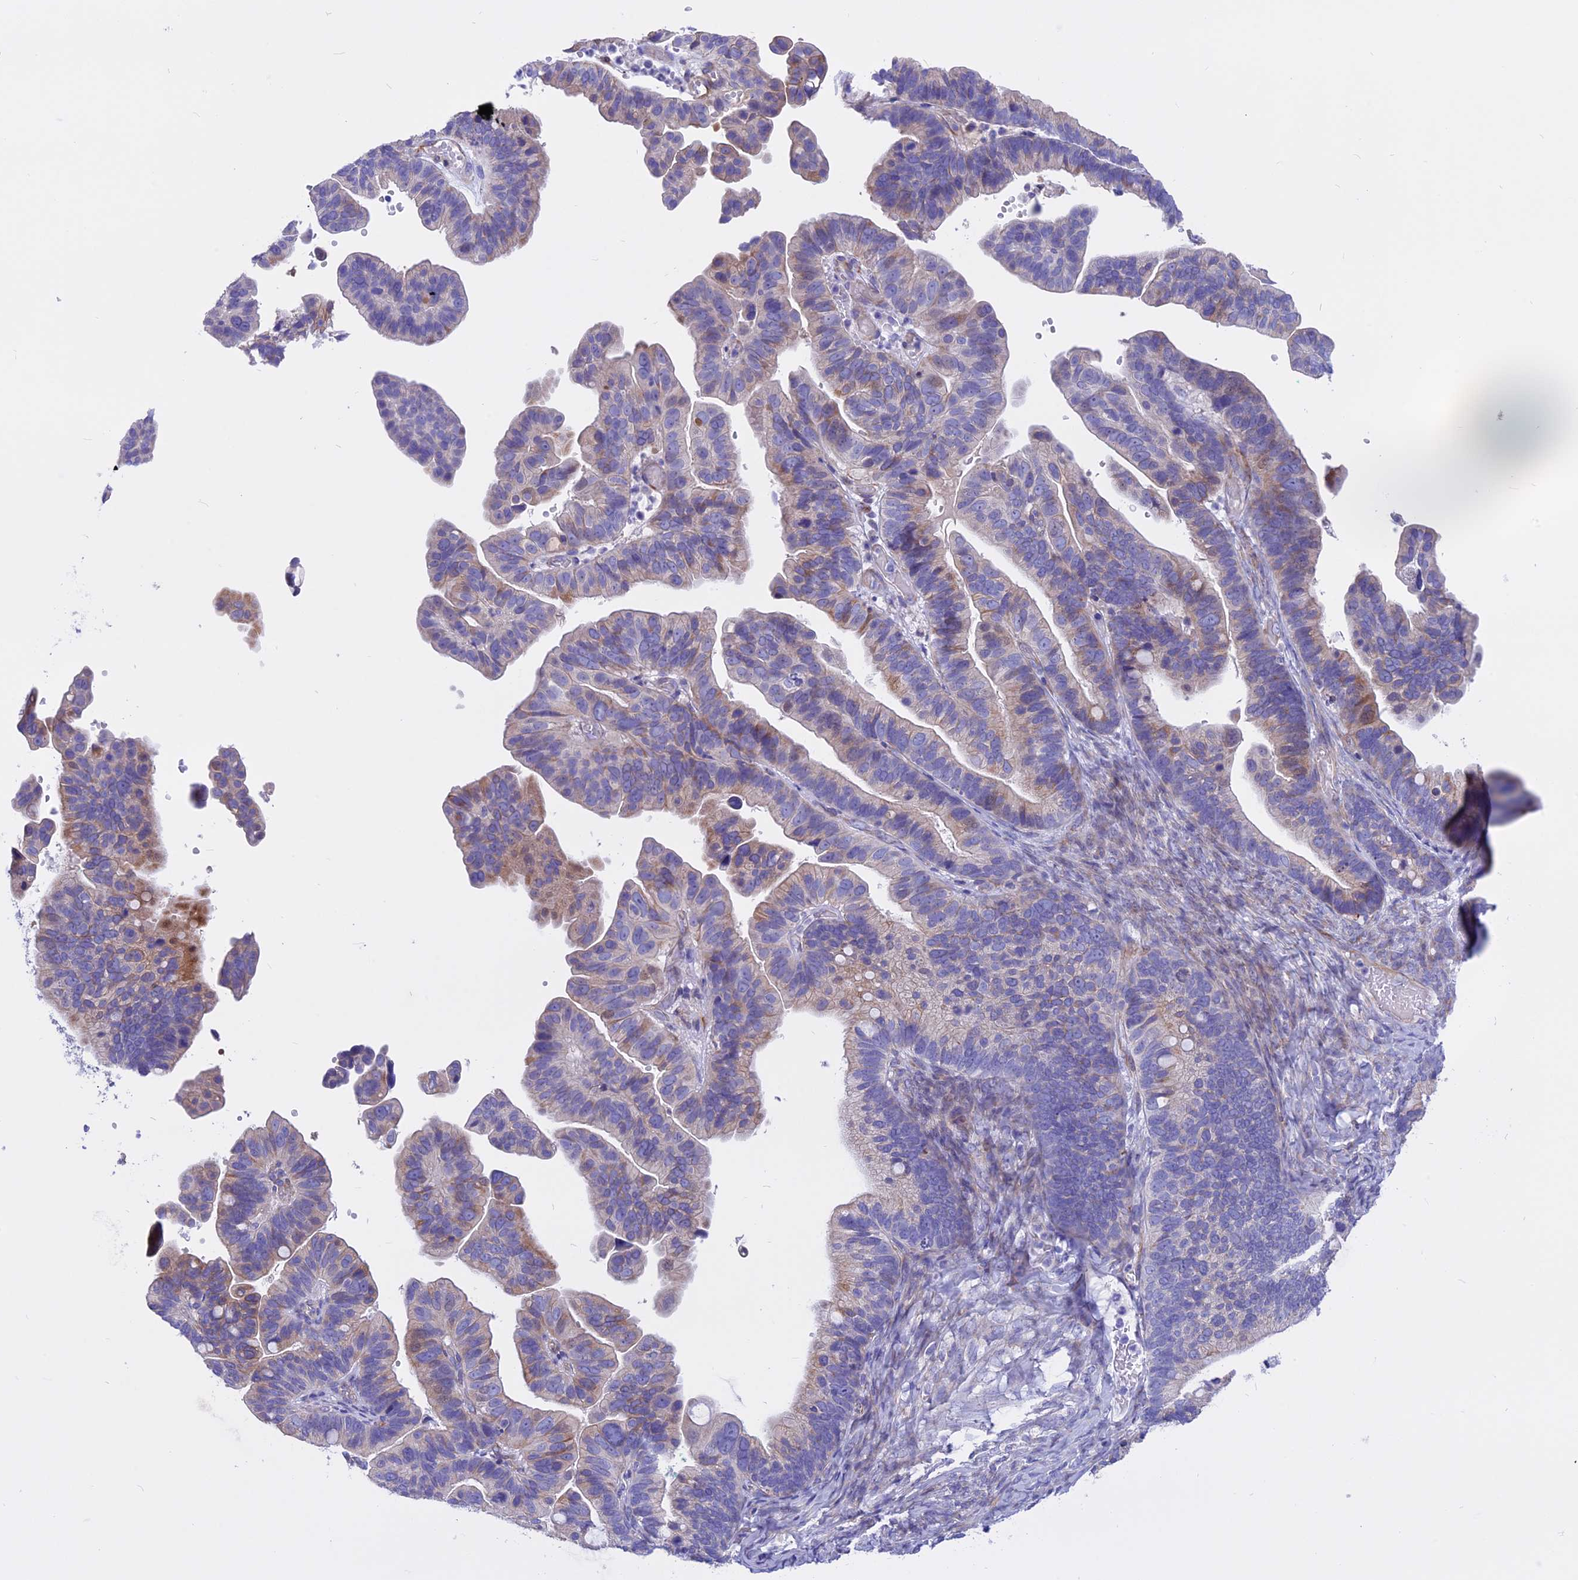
{"staining": {"intensity": "weak", "quantity": "25%-75%", "location": "cytoplasmic/membranous"}, "tissue": "ovarian cancer", "cell_type": "Tumor cells", "image_type": "cancer", "snomed": [{"axis": "morphology", "description": "Cystadenocarcinoma, serous, NOS"}, {"axis": "topography", "description": "Ovary"}], "caption": "Ovarian serous cystadenocarcinoma stained for a protein exhibits weak cytoplasmic/membranous positivity in tumor cells. Nuclei are stained in blue.", "gene": "TMEM138", "patient": {"sex": "female", "age": 56}}